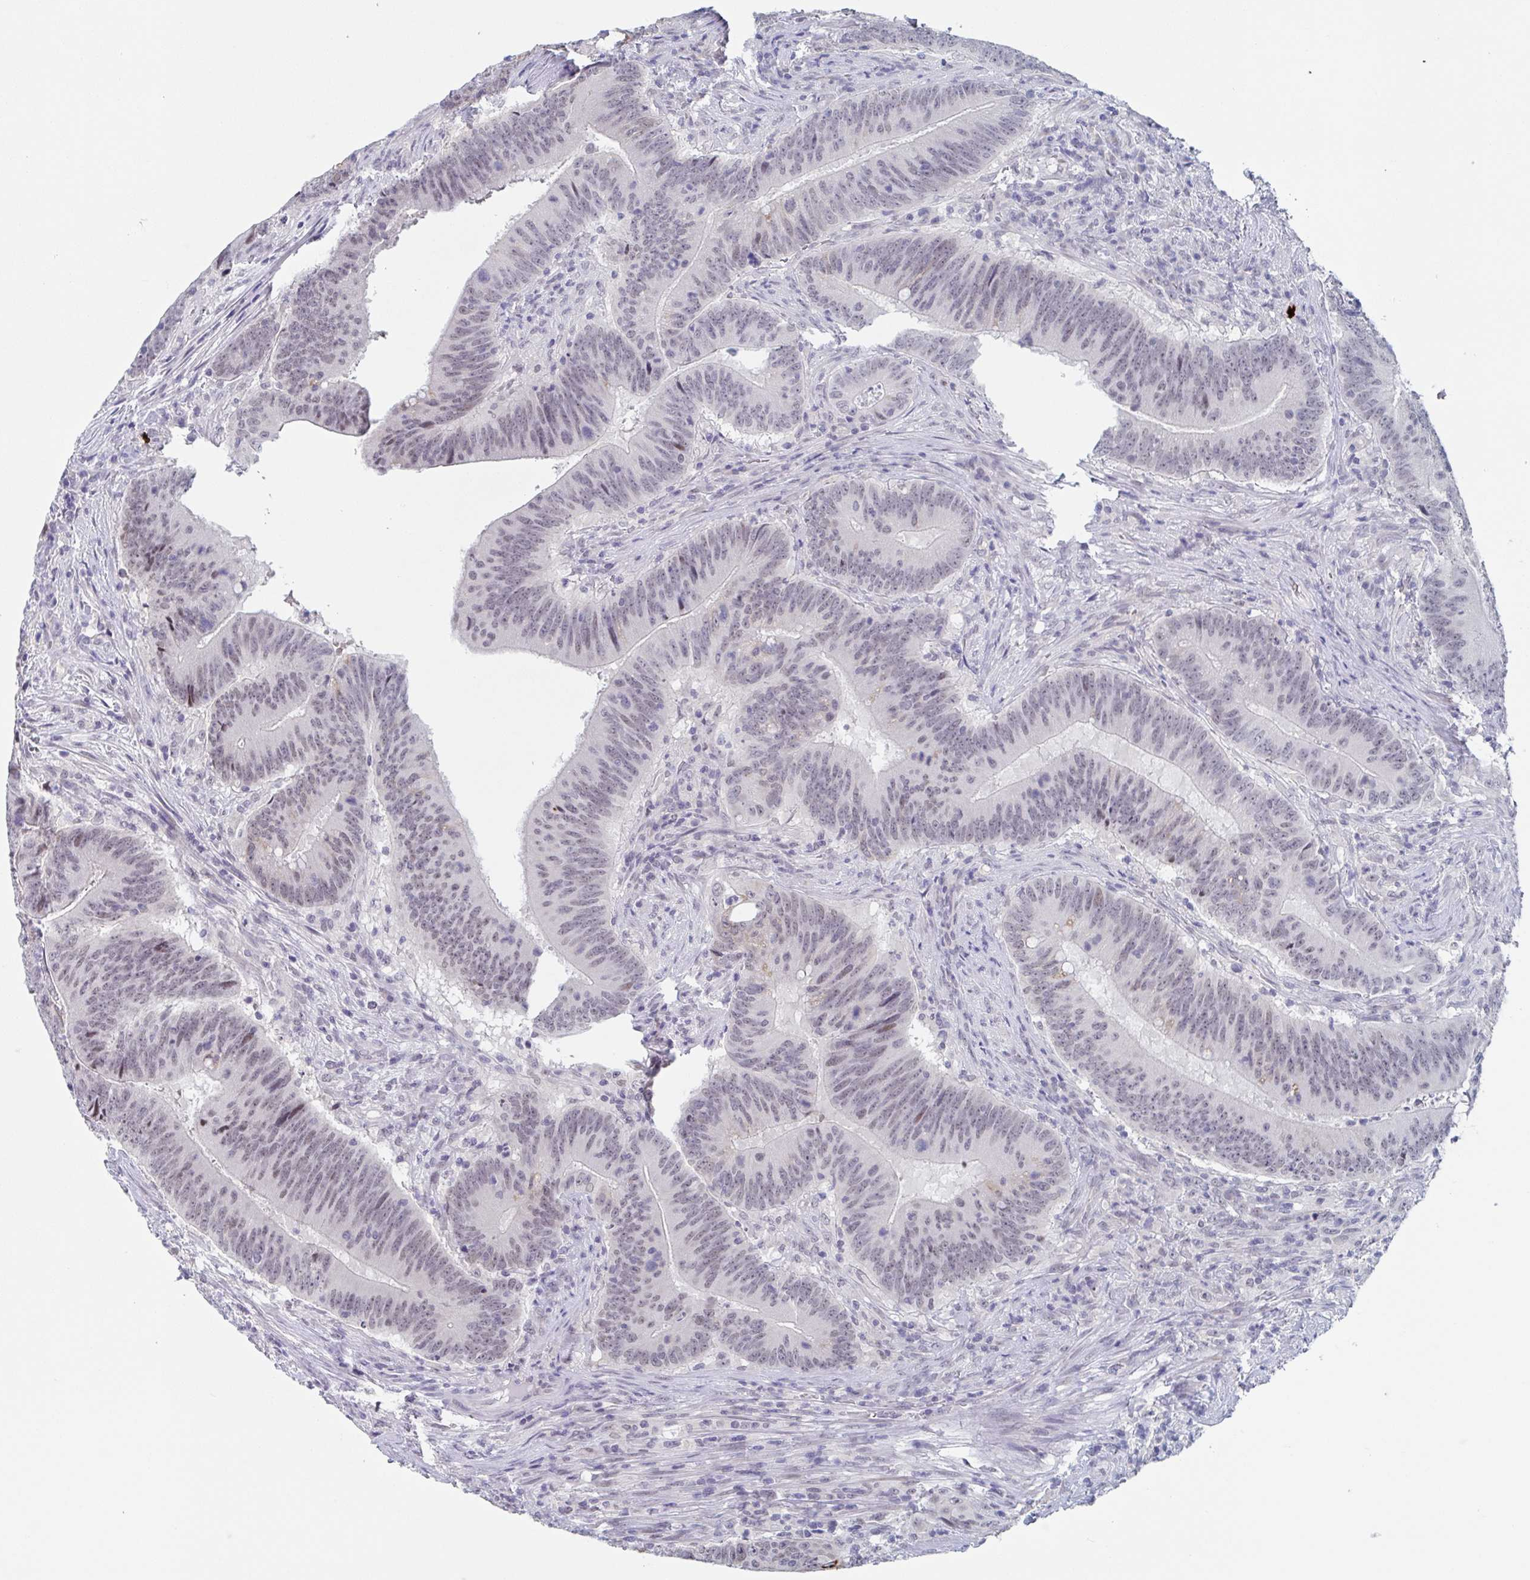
{"staining": {"intensity": "weak", "quantity": "25%-75%", "location": "cytoplasmic/membranous,nuclear"}, "tissue": "colorectal cancer", "cell_type": "Tumor cells", "image_type": "cancer", "snomed": [{"axis": "morphology", "description": "Adenocarcinoma, NOS"}, {"axis": "topography", "description": "Colon"}], "caption": "Colorectal adenocarcinoma stained for a protein demonstrates weak cytoplasmic/membranous and nuclear positivity in tumor cells. (DAB (3,3'-diaminobenzidine) IHC, brown staining for protein, blue staining for nuclei).", "gene": "KDM4D", "patient": {"sex": "female", "age": 87}}